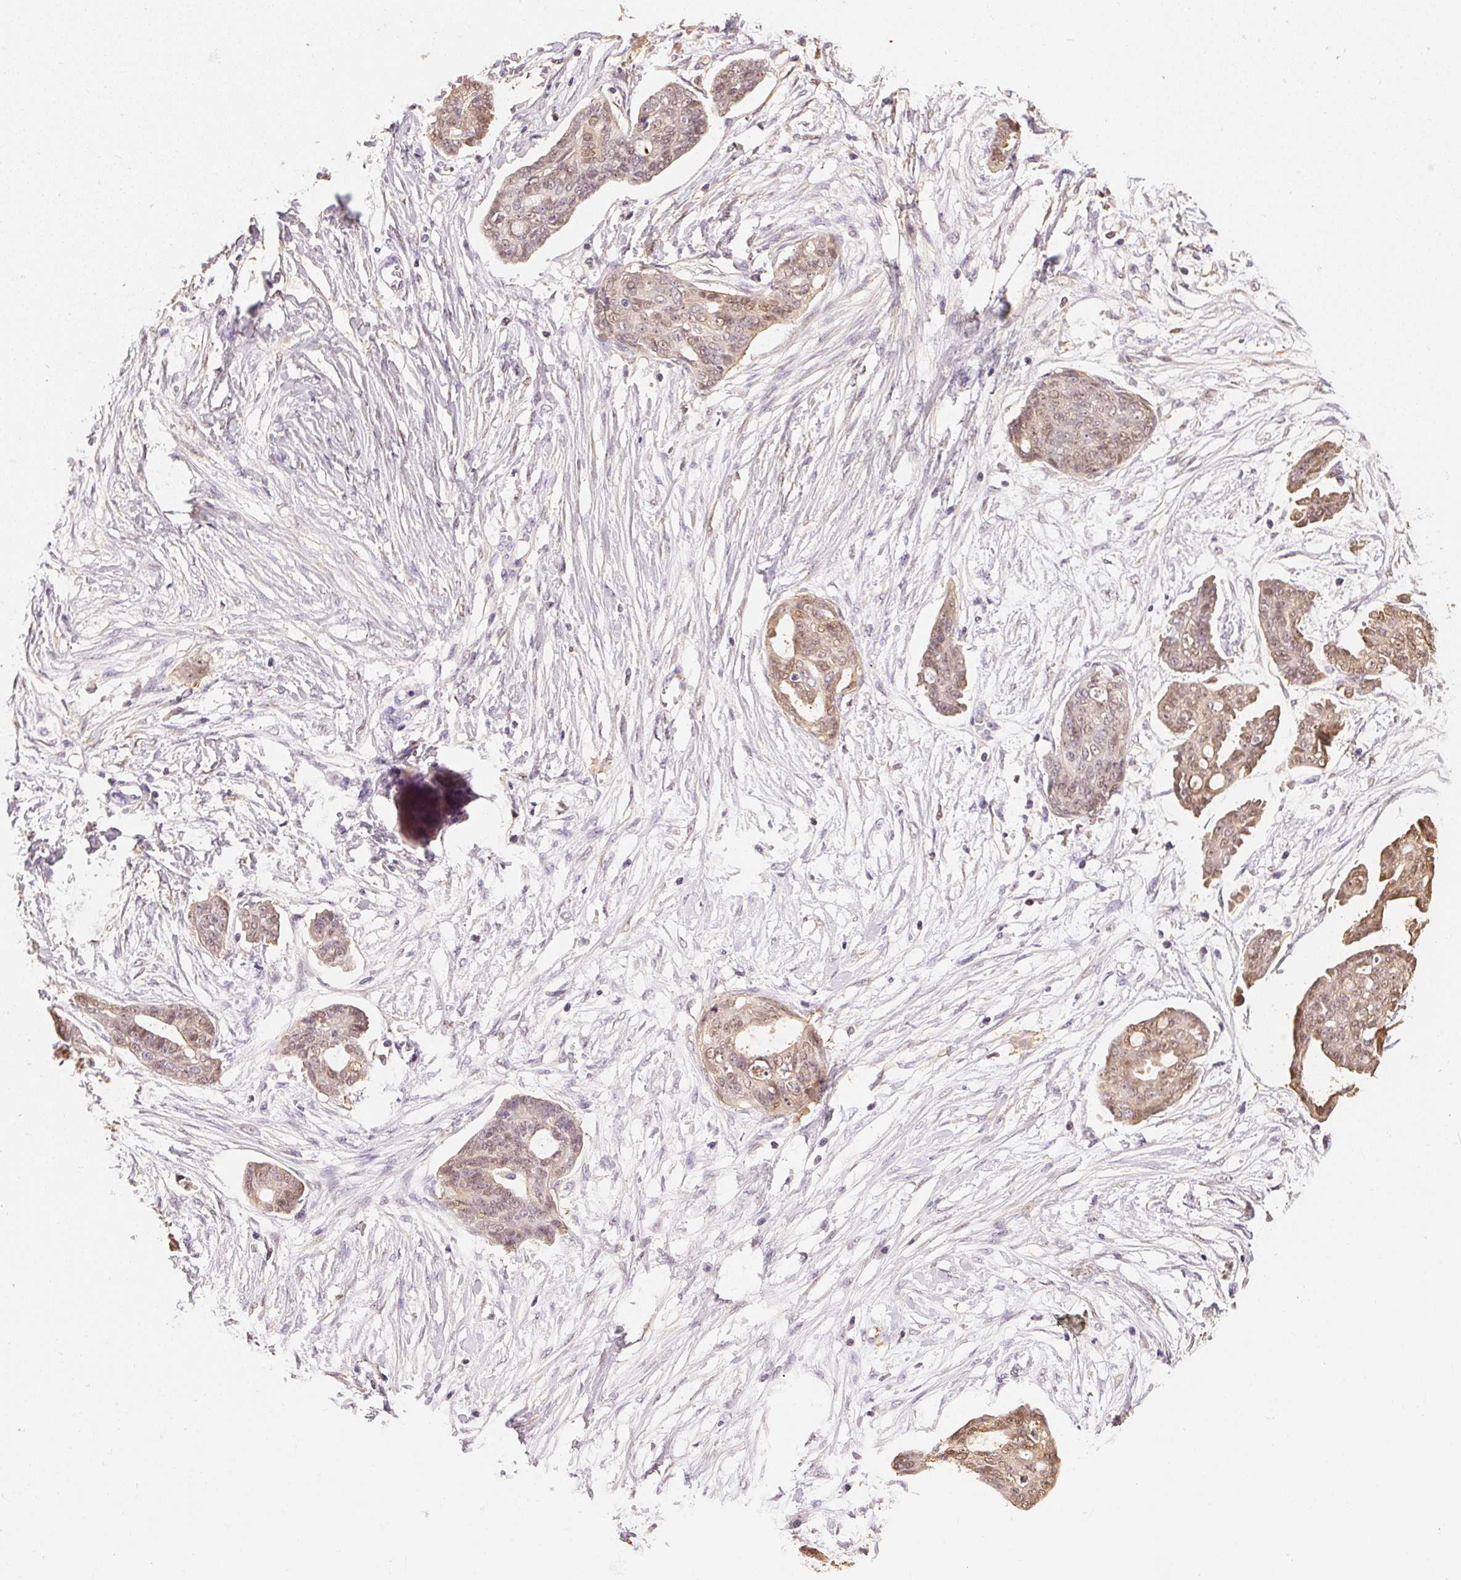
{"staining": {"intensity": "weak", "quantity": ">75%", "location": "cytoplasmic/membranous,nuclear"}, "tissue": "ovarian cancer", "cell_type": "Tumor cells", "image_type": "cancer", "snomed": [{"axis": "morphology", "description": "Cystadenocarcinoma, serous, NOS"}, {"axis": "topography", "description": "Ovary"}], "caption": "Weak cytoplasmic/membranous and nuclear positivity for a protein is seen in approximately >75% of tumor cells of ovarian cancer (serous cystadenocarcinoma) using immunohistochemistry.", "gene": "S100A3", "patient": {"sex": "female", "age": 71}}